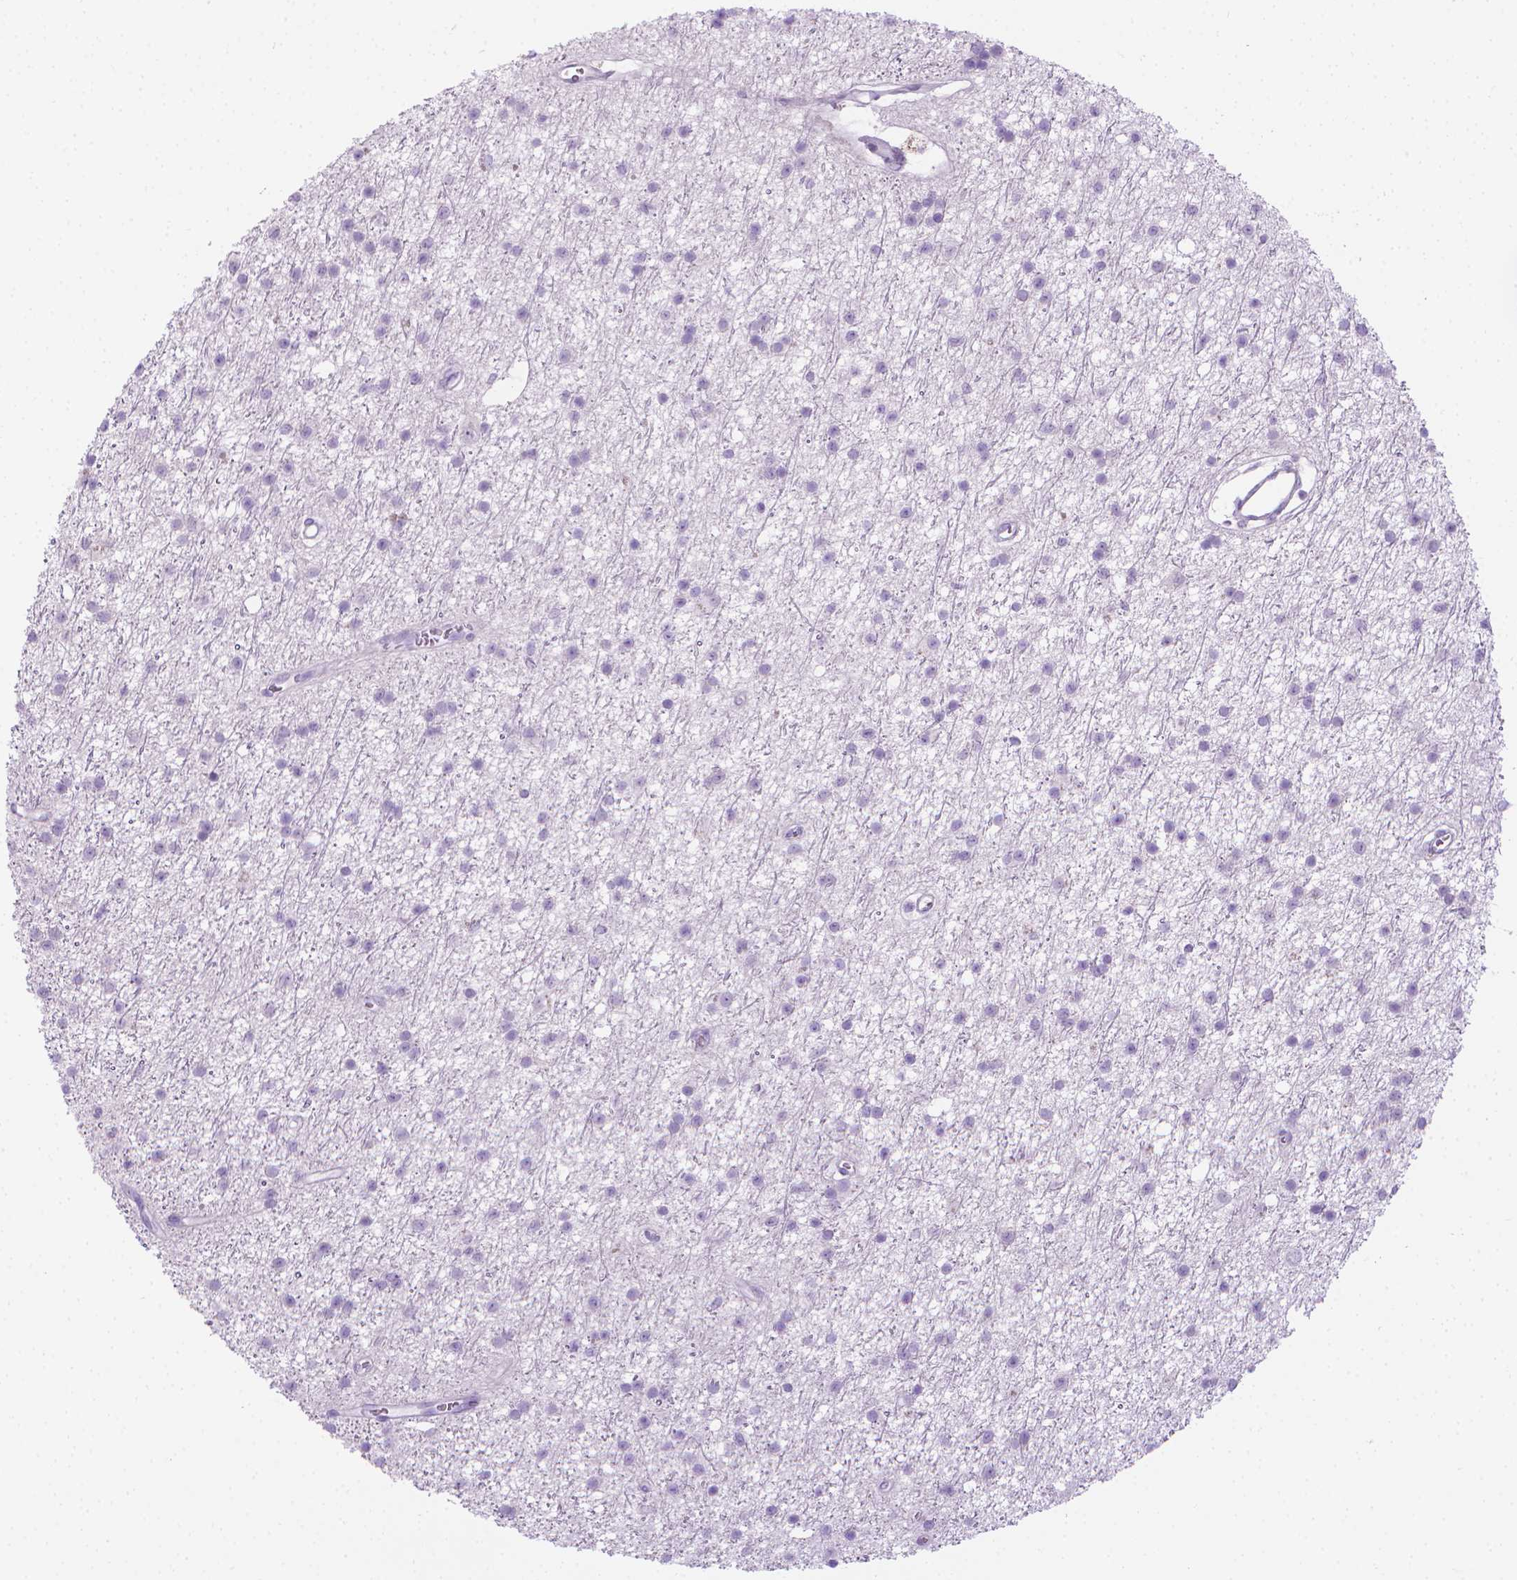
{"staining": {"intensity": "negative", "quantity": "none", "location": "none"}, "tissue": "glioma", "cell_type": "Tumor cells", "image_type": "cancer", "snomed": [{"axis": "morphology", "description": "Glioma, malignant, Low grade"}, {"axis": "topography", "description": "Brain"}], "caption": "DAB immunohistochemical staining of human low-grade glioma (malignant) reveals no significant expression in tumor cells.", "gene": "SPAG6", "patient": {"sex": "male", "age": 27}}